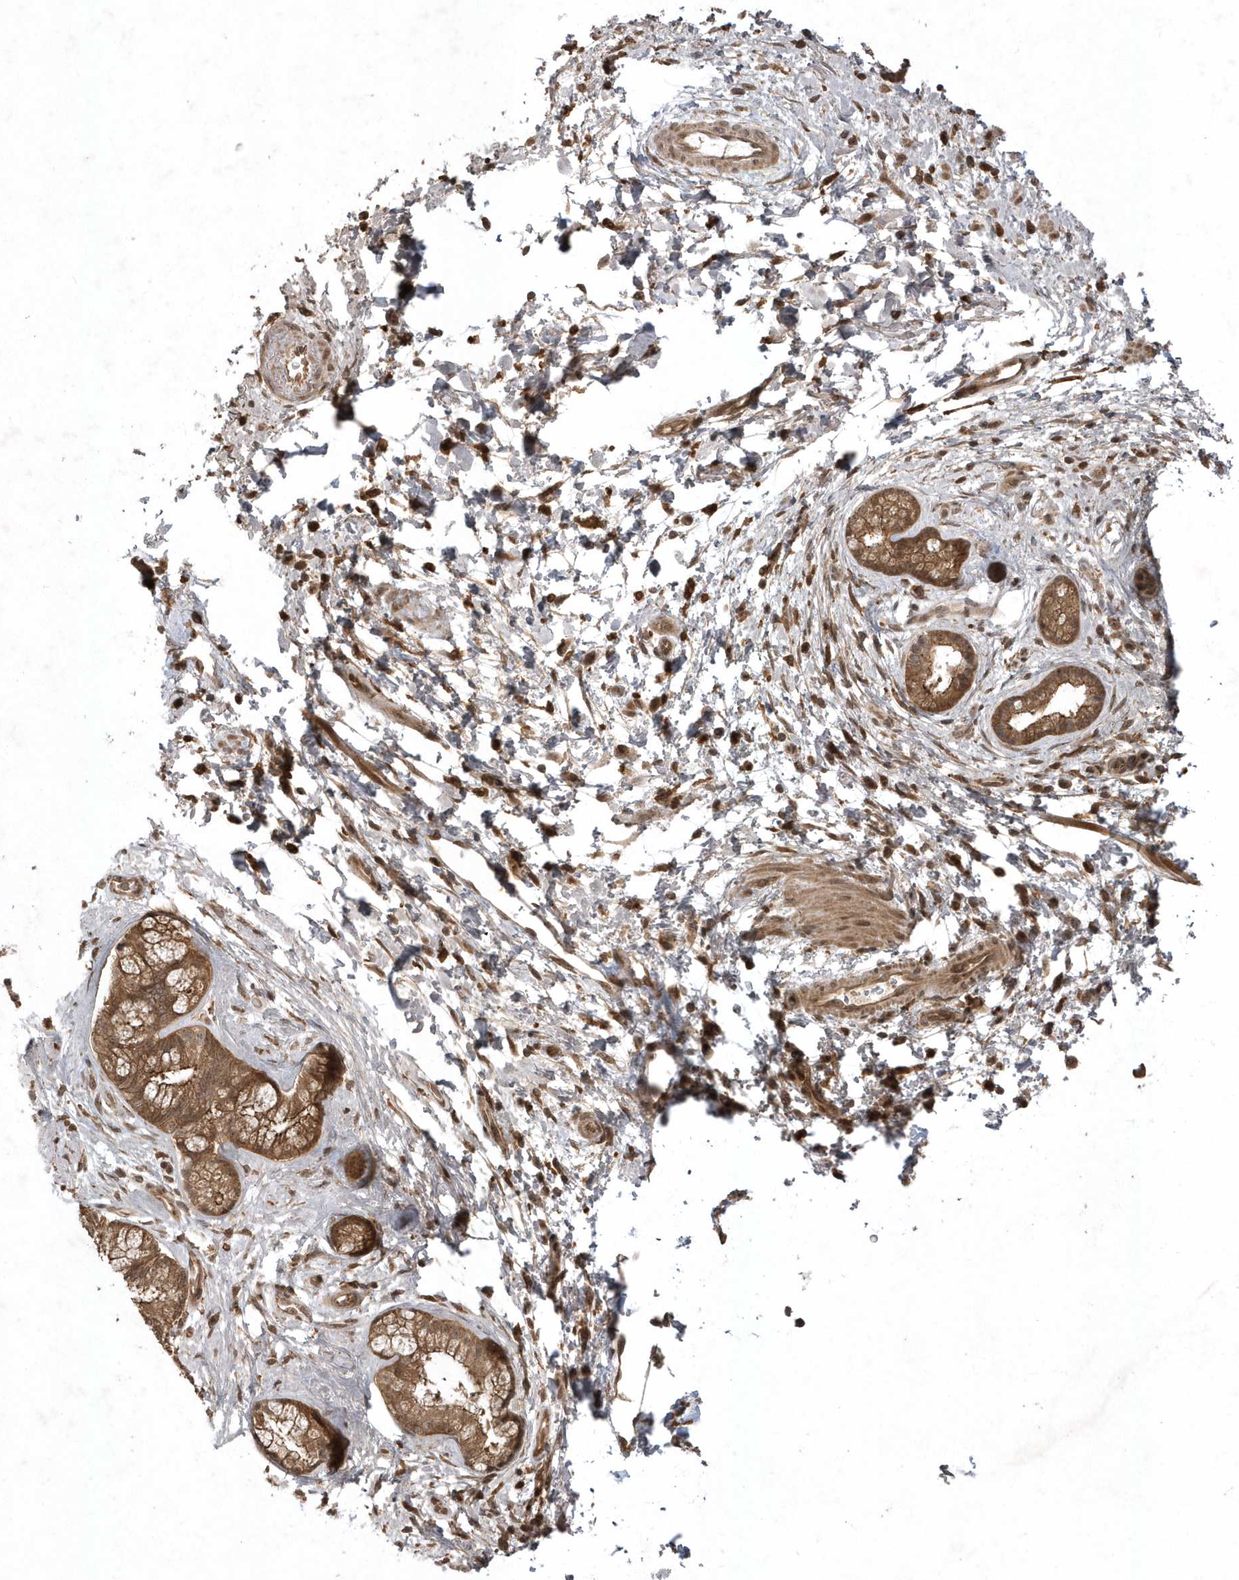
{"staining": {"intensity": "moderate", "quantity": ">75%", "location": "cytoplasmic/membranous"}, "tissue": "pancreatic cancer", "cell_type": "Tumor cells", "image_type": "cancer", "snomed": [{"axis": "morphology", "description": "Adenocarcinoma, NOS"}, {"axis": "topography", "description": "Pancreas"}], "caption": "Immunohistochemical staining of human adenocarcinoma (pancreatic) shows medium levels of moderate cytoplasmic/membranous protein staining in approximately >75% of tumor cells.", "gene": "LACC1", "patient": {"sex": "female", "age": 73}}